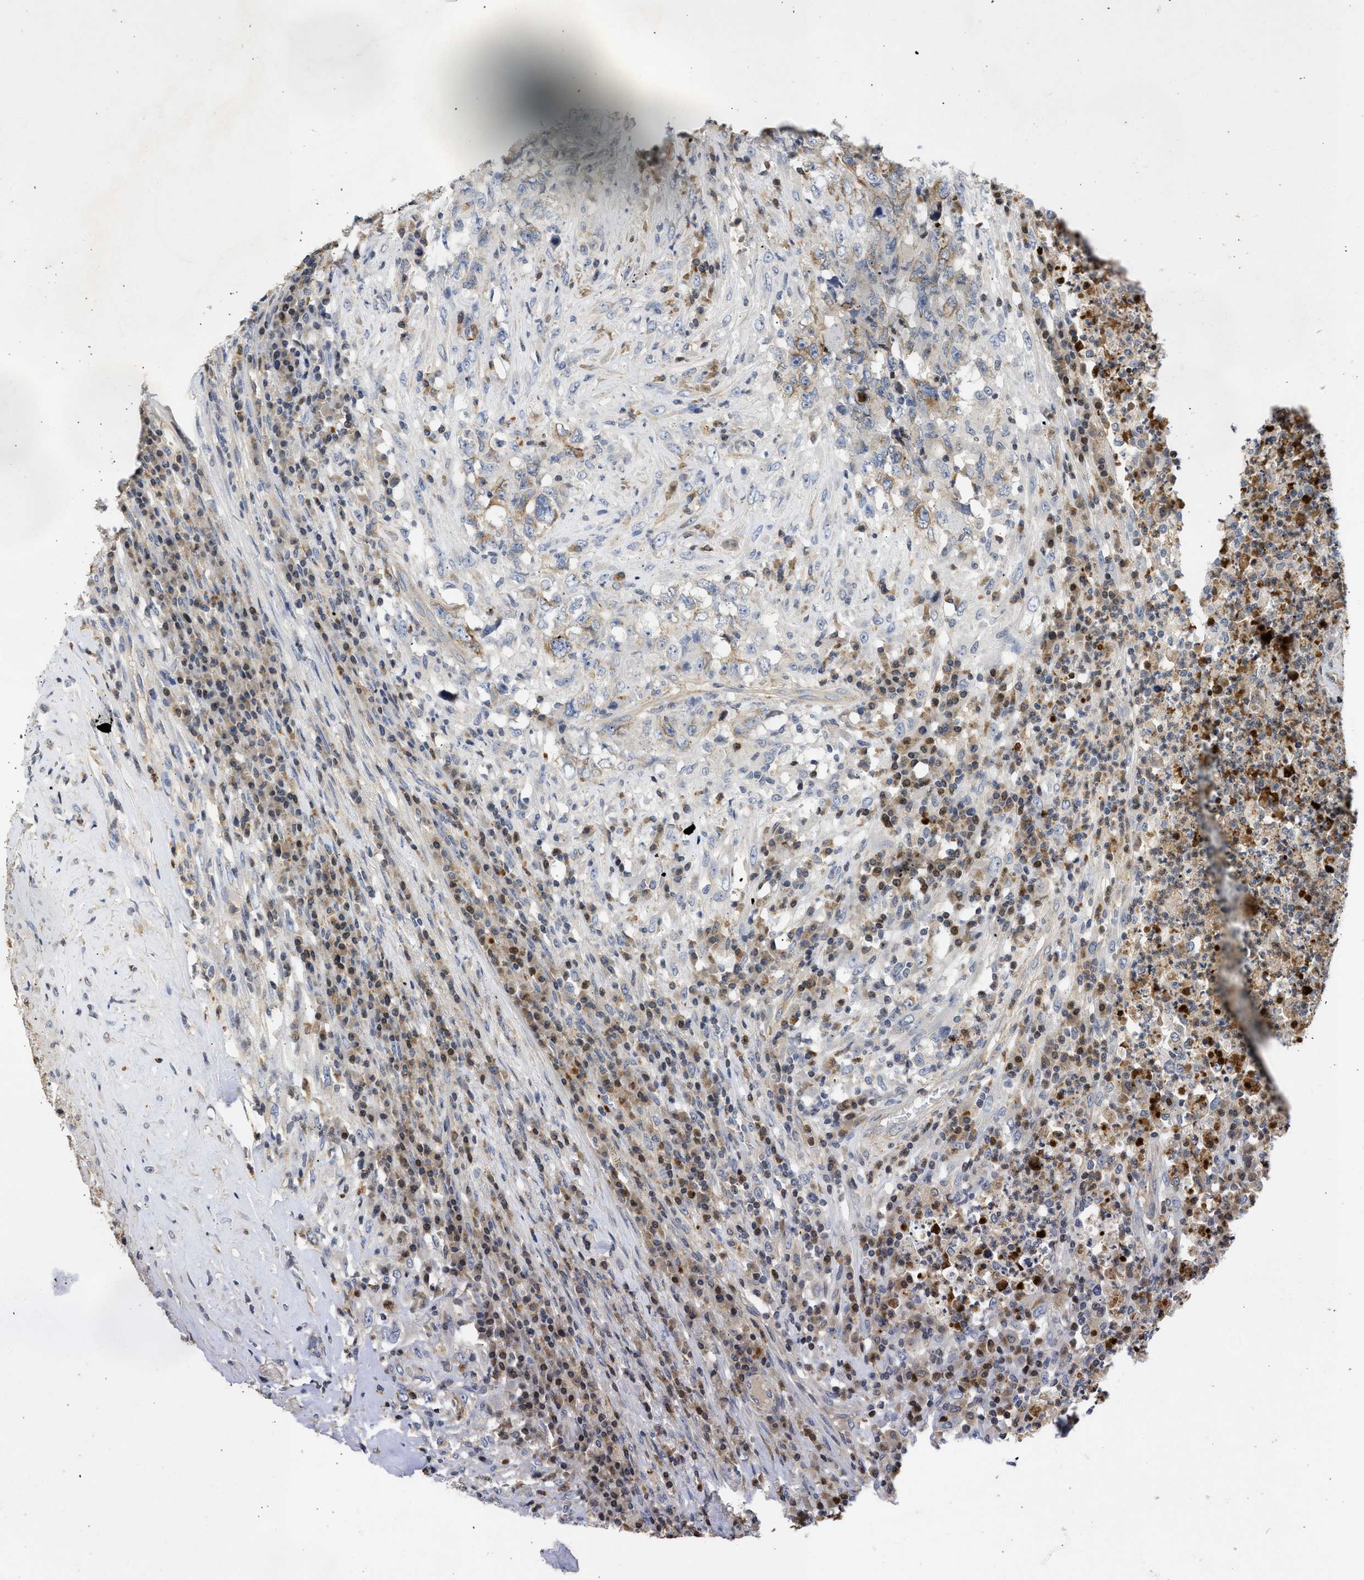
{"staining": {"intensity": "negative", "quantity": "none", "location": "none"}, "tissue": "testis cancer", "cell_type": "Tumor cells", "image_type": "cancer", "snomed": [{"axis": "morphology", "description": "Necrosis, NOS"}, {"axis": "morphology", "description": "Carcinoma, Embryonal, NOS"}, {"axis": "topography", "description": "Testis"}], "caption": "High magnification brightfield microscopy of testis embryonal carcinoma stained with DAB (3,3'-diaminobenzidine) (brown) and counterstained with hematoxylin (blue): tumor cells show no significant expression.", "gene": "ENSG00000142539", "patient": {"sex": "male", "age": 19}}